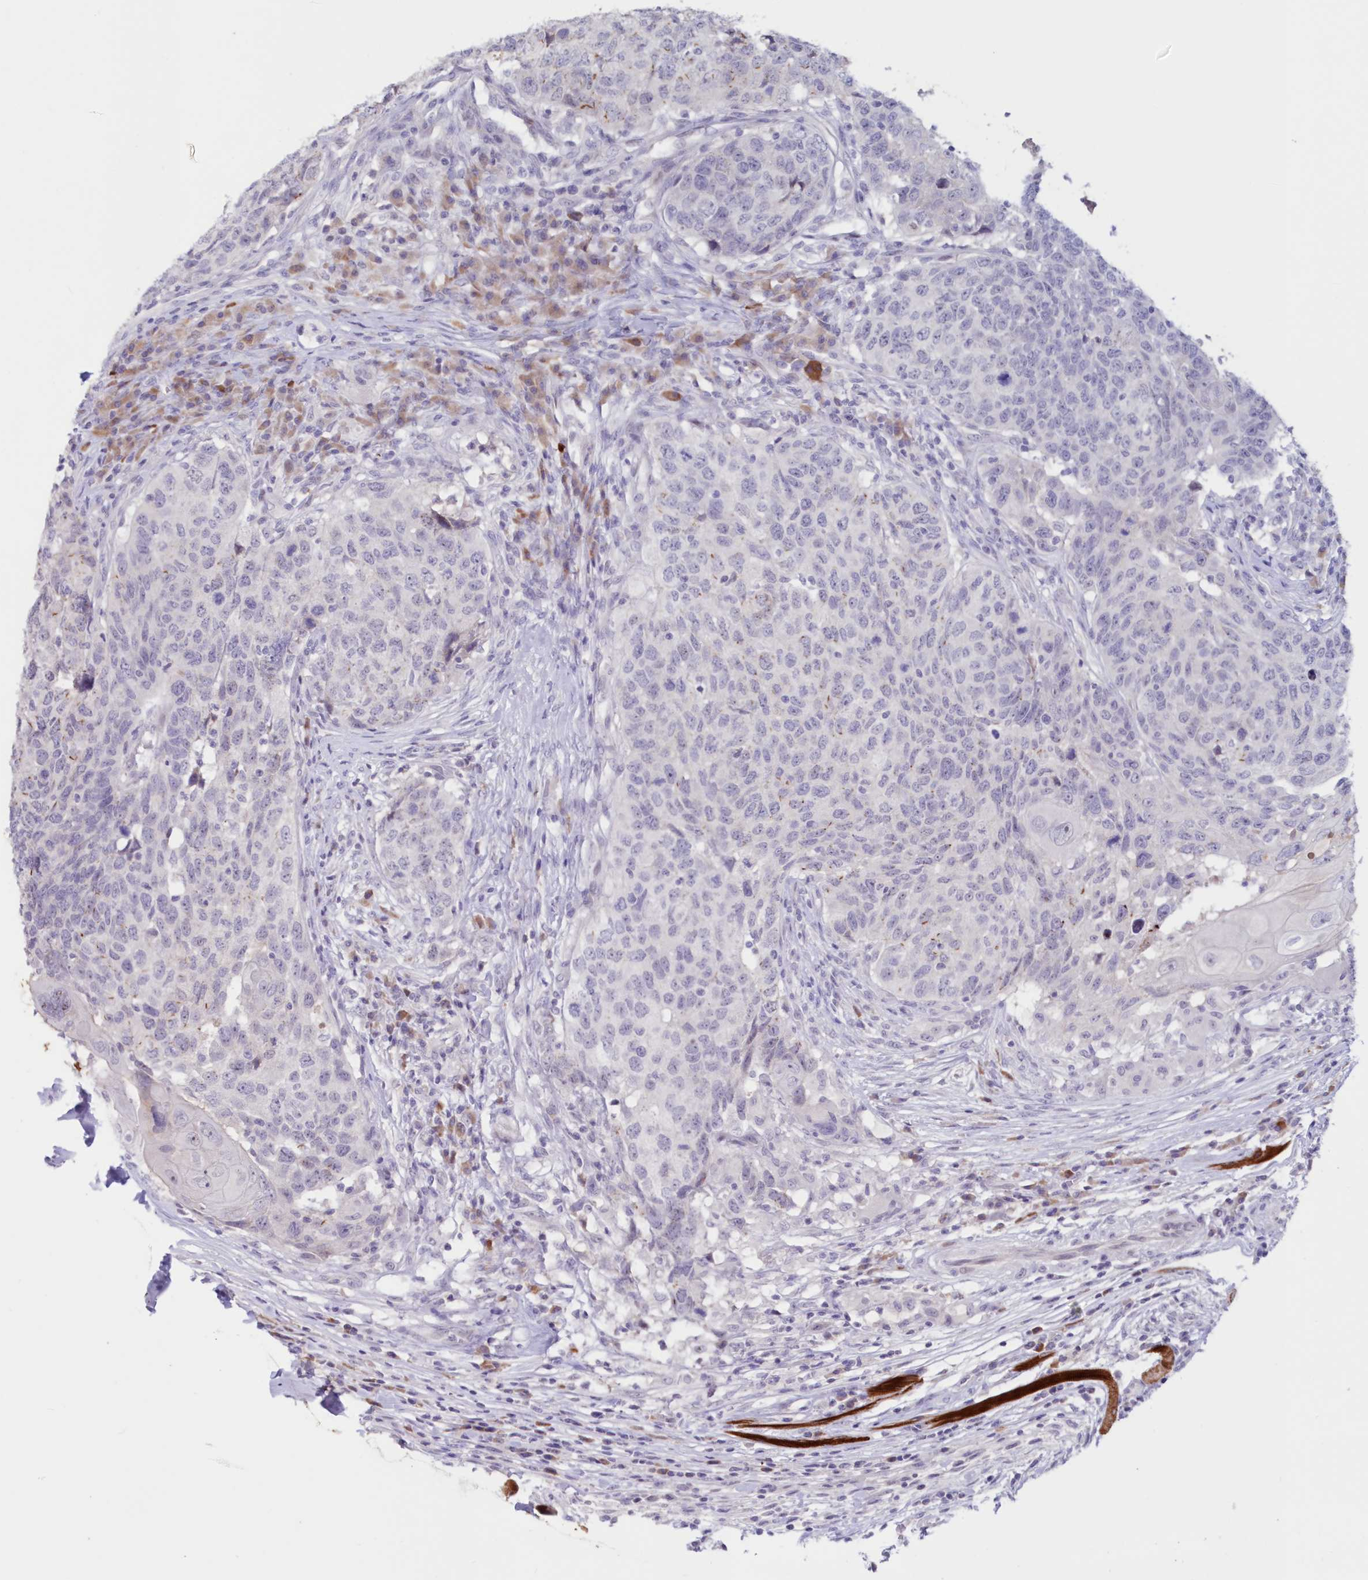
{"staining": {"intensity": "negative", "quantity": "none", "location": "none"}, "tissue": "head and neck cancer", "cell_type": "Tumor cells", "image_type": "cancer", "snomed": [{"axis": "morphology", "description": "Squamous cell carcinoma, NOS"}, {"axis": "topography", "description": "Head-Neck"}], "caption": "This image is of head and neck cancer stained with immunohistochemistry (IHC) to label a protein in brown with the nuclei are counter-stained blue. There is no expression in tumor cells.", "gene": "SNED1", "patient": {"sex": "male", "age": 66}}